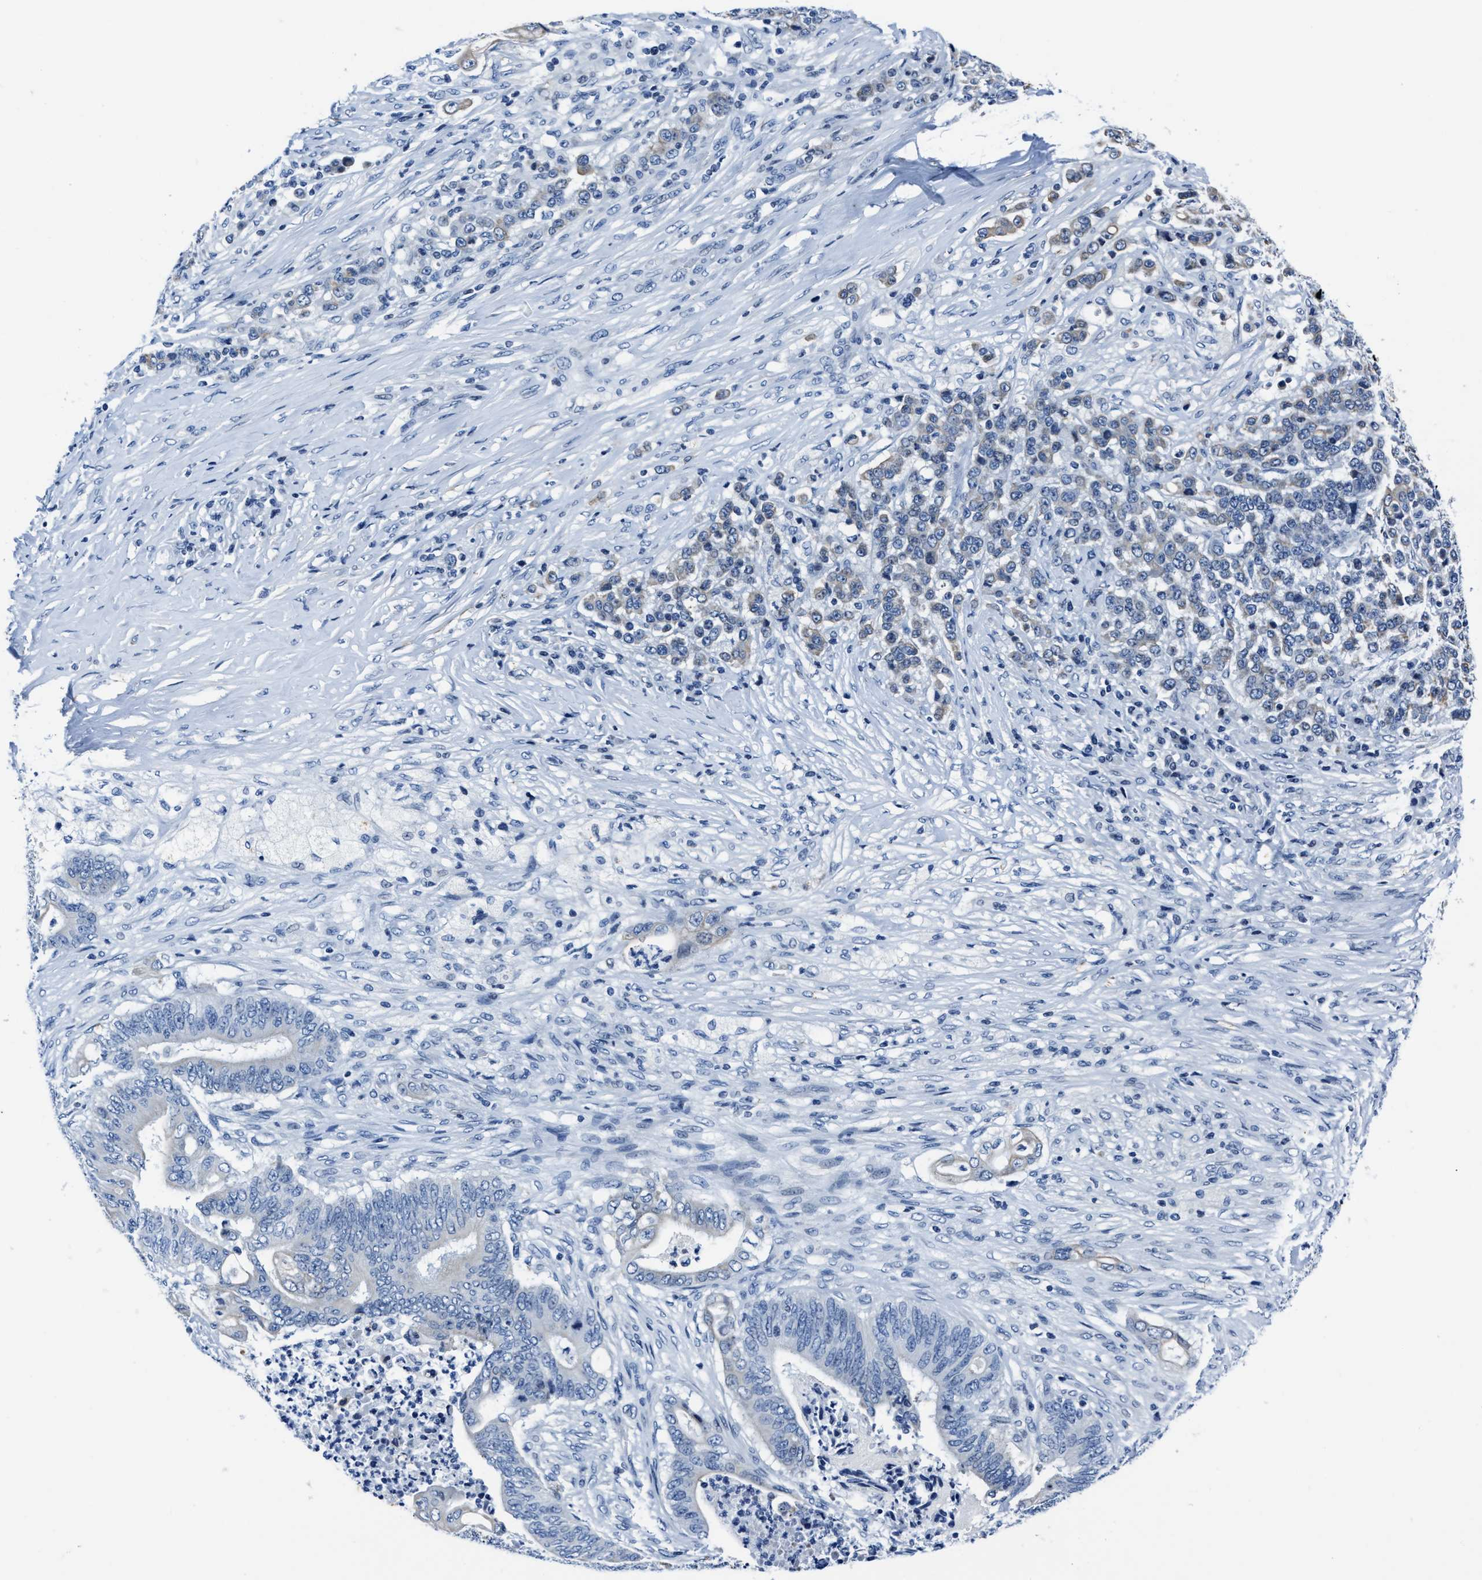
{"staining": {"intensity": "negative", "quantity": "none", "location": "none"}, "tissue": "stomach cancer", "cell_type": "Tumor cells", "image_type": "cancer", "snomed": [{"axis": "morphology", "description": "Adenocarcinoma, NOS"}, {"axis": "topography", "description": "Stomach"}], "caption": "Immunohistochemistry histopathology image of neoplastic tissue: adenocarcinoma (stomach) stained with DAB (3,3'-diaminobenzidine) demonstrates no significant protein expression in tumor cells. (DAB (3,3'-diaminobenzidine) IHC, high magnification).", "gene": "ASZ1", "patient": {"sex": "female", "age": 73}}